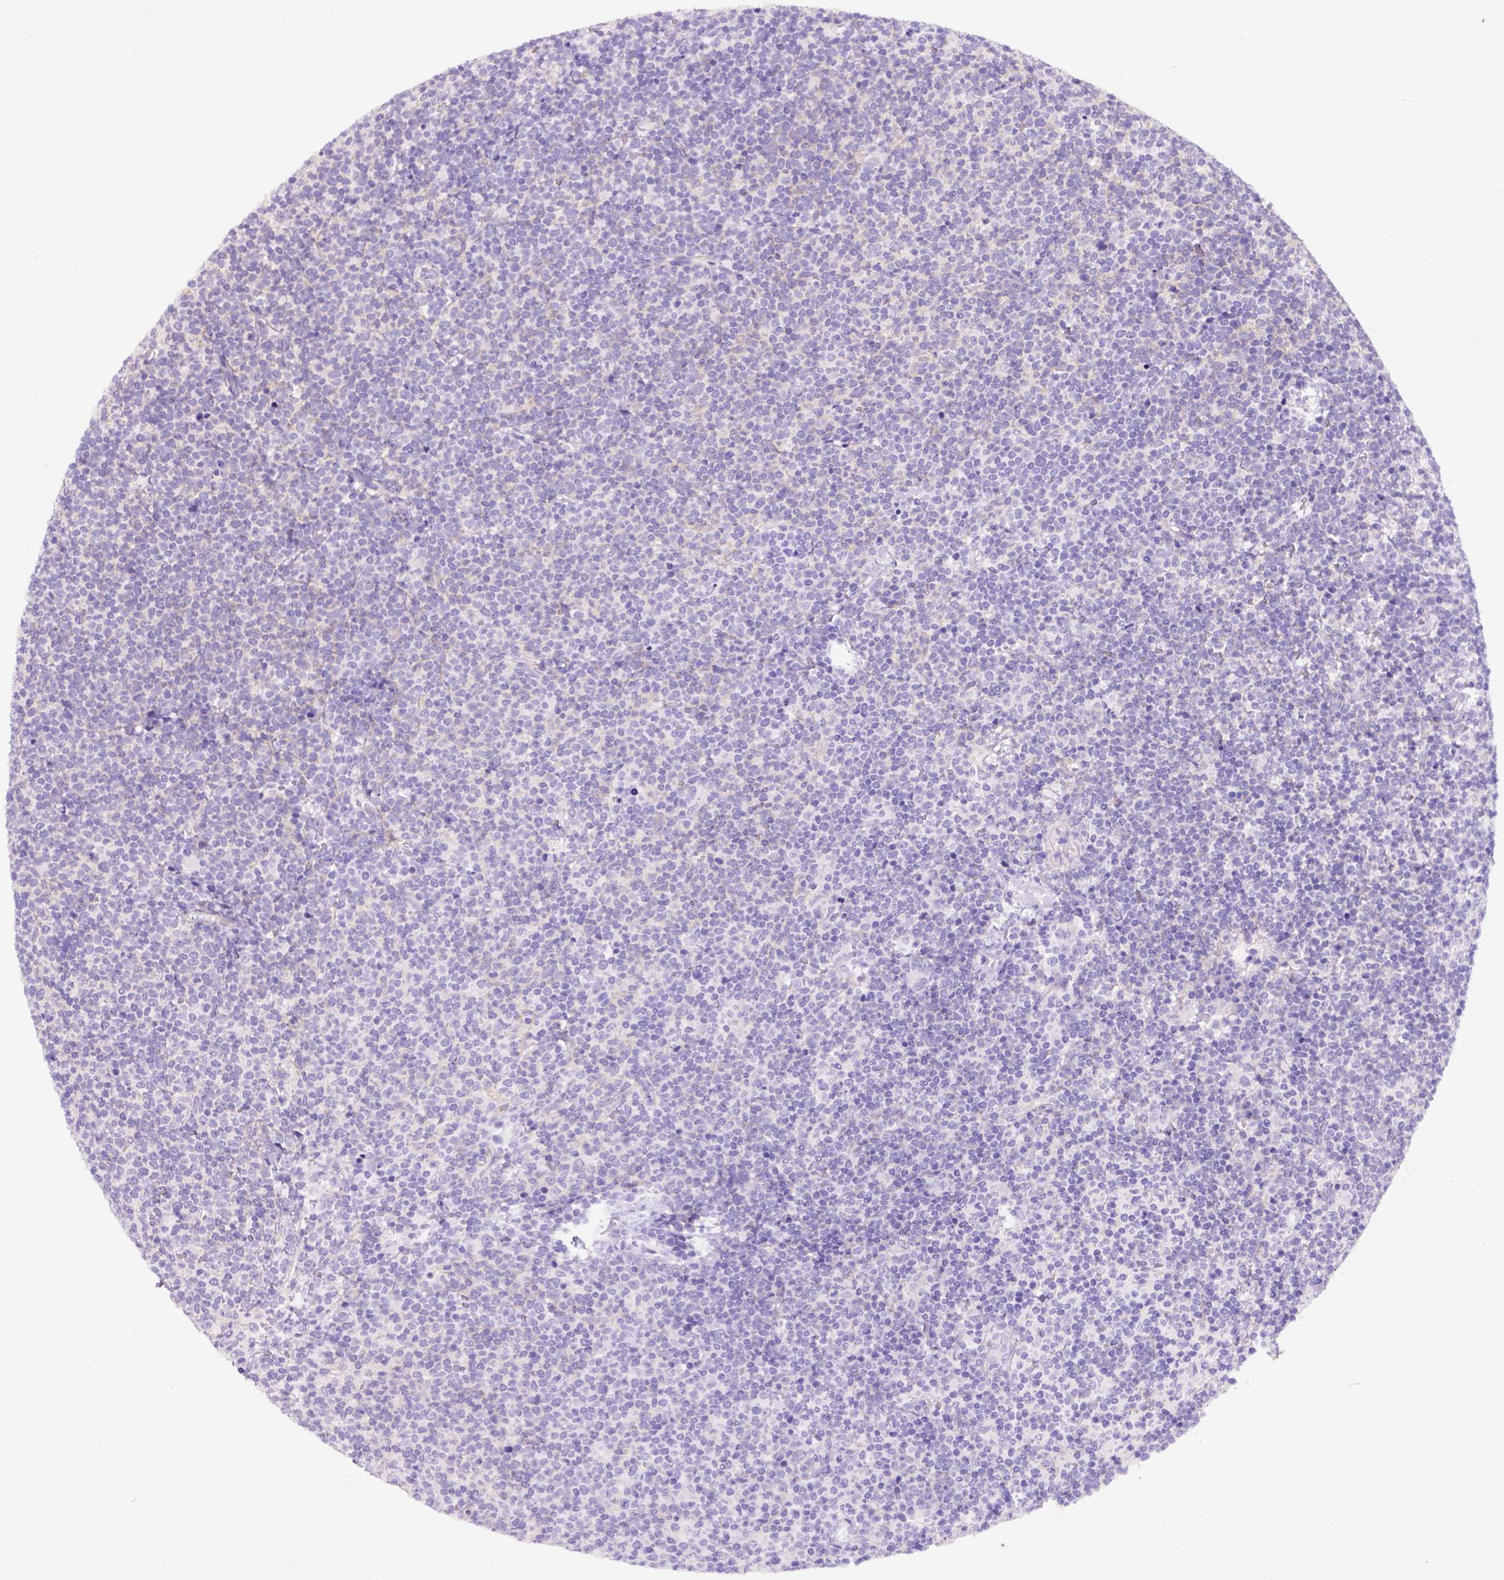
{"staining": {"intensity": "negative", "quantity": "none", "location": "none"}, "tissue": "lymphoma", "cell_type": "Tumor cells", "image_type": "cancer", "snomed": [{"axis": "morphology", "description": "Malignant lymphoma, non-Hodgkin's type, High grade"}, {"axis": "topography", "description": "Lymph node"}], "caption": "High magnification brightfield microscopy of malignant lymphoma, non-Hodgkin's type (high-grade) stained with DAB (brown) and counterstained with hematoxylin (blue): tumor cells show no significant expression.", "gene": "EGFR", "patient": {"sex": "male", "age": 61}}